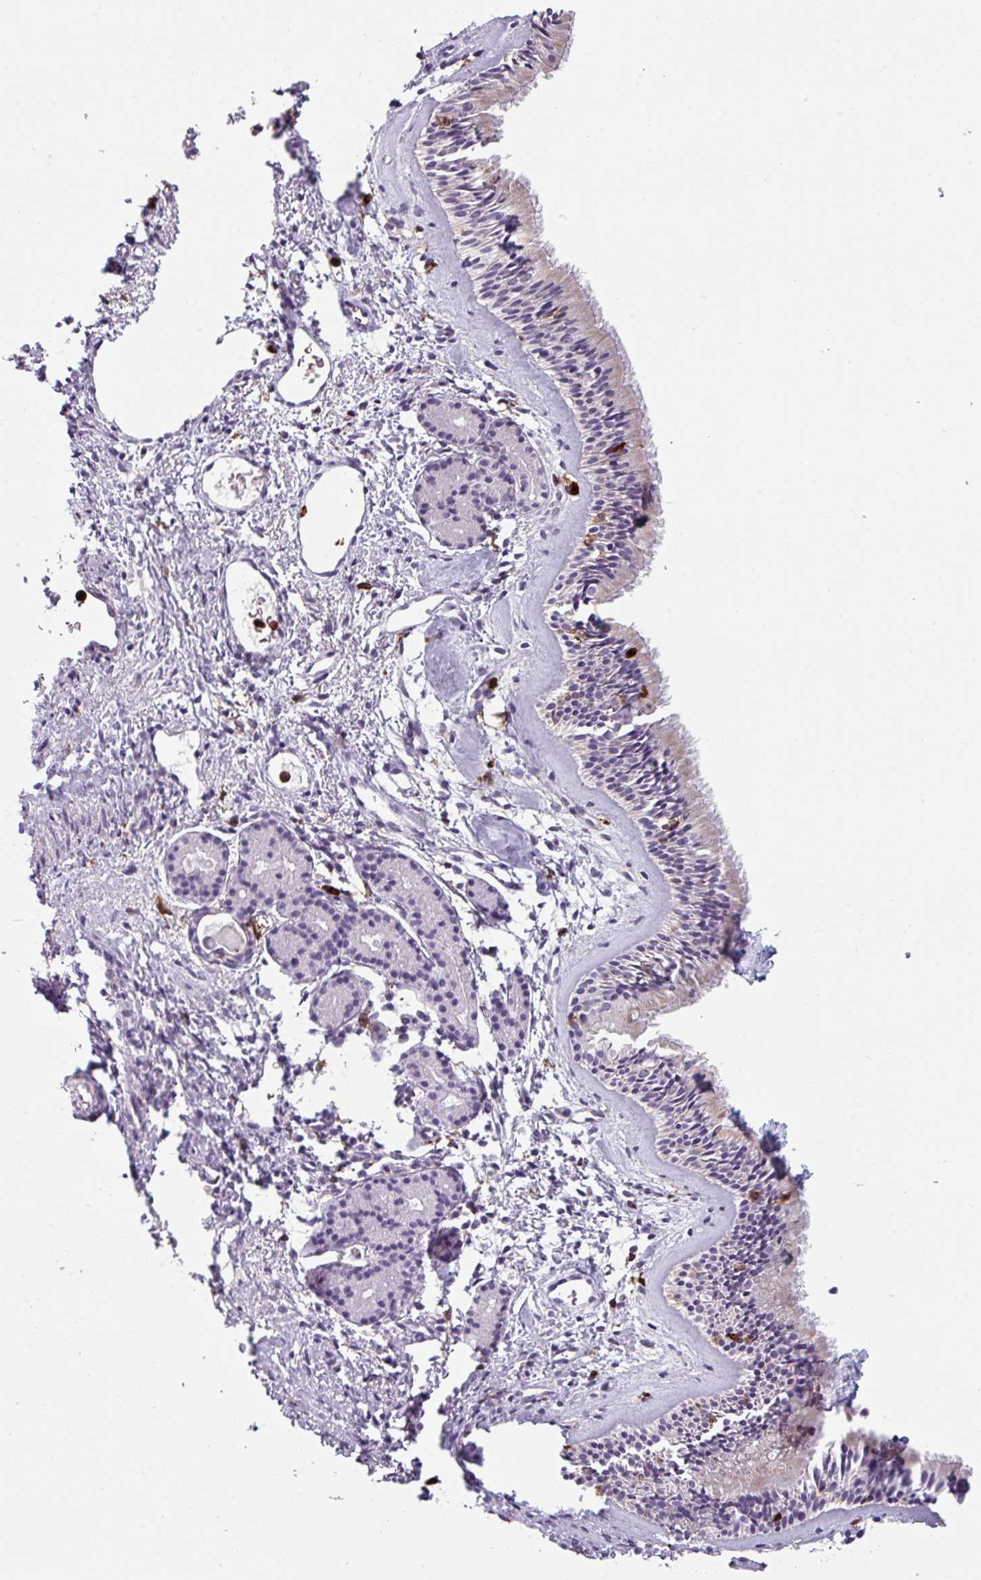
{"staining": {"intensity": "negative", "quantity": "none", "location": "none"}, "tissue": "nasopharynx", "cell_type": "Respiratory epithelial cells", "image_type": "normal", "snomed": [{"axis": "morphology", "description": "Normal tissue, NOS"}, {"axis": "topography", "description": "Nasopharynx"}], "caption": "There is no significant expression in respiratory epithelial cells of nasopharynx. The staining is performed using DAB (3,3'-diaminobenzidine) brown chromogen with nuclei counter-stained in using hematoxylin.", "gene": "EXOSC5", "patient": {"sex": "male", "age": 82}}